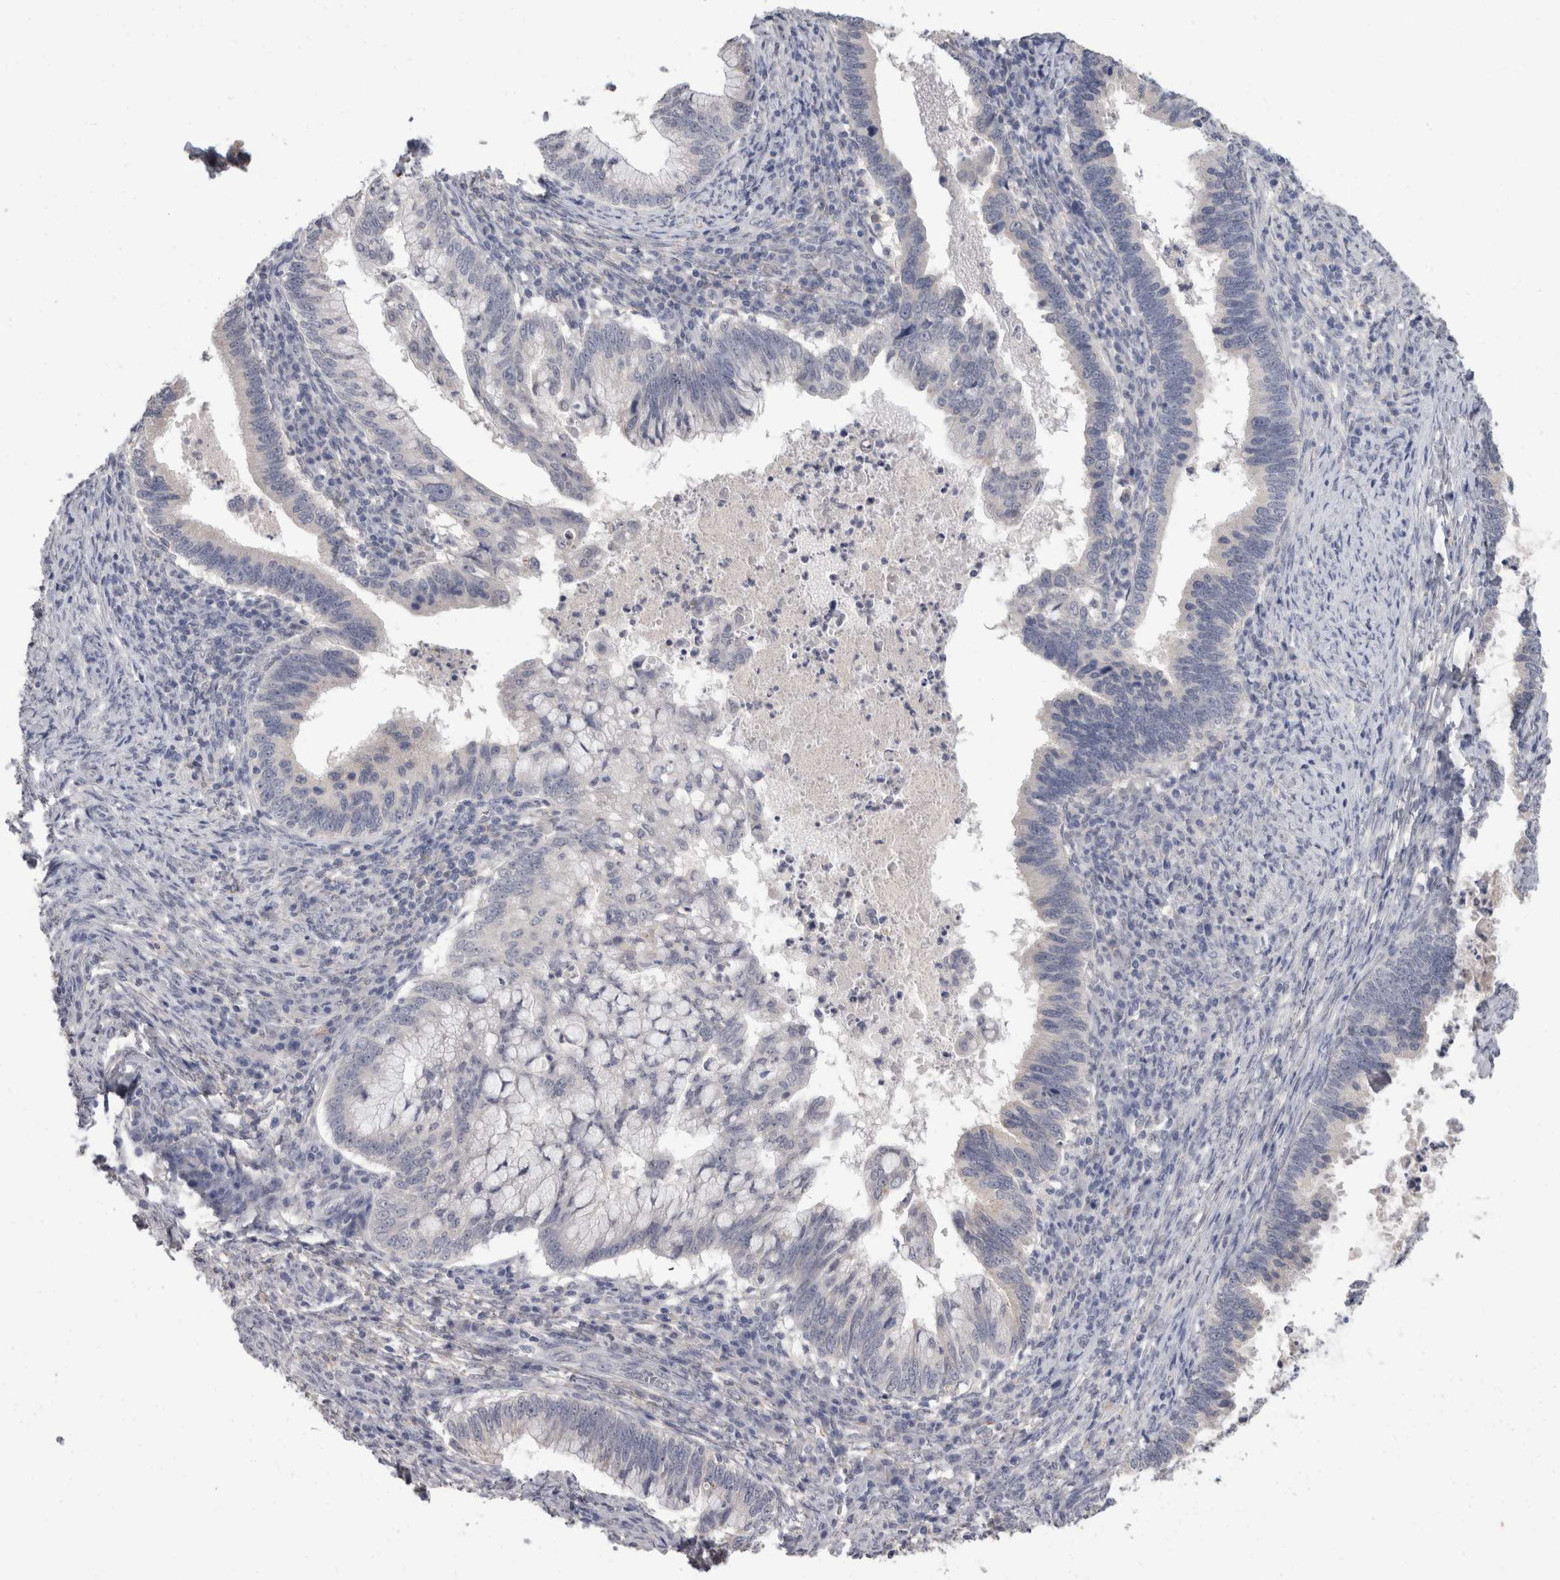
{"staining": {"intensity": "negative", "quantity": "none", "location": "none"}, "tissue": "cervical cancer", "cell_type": "Tumor cells", "image_type": "cancer", "snomed": [{"axis": "morphology", "description": "Adenocarcinoma, NOS"}, {"axis": "topography", "description": "Cervix"}], "caption": "There is no significant positivity in tumor cells of cervical cancer.", "gene": "FHOD3", "patient": {"sex": "female", "age": 36}}